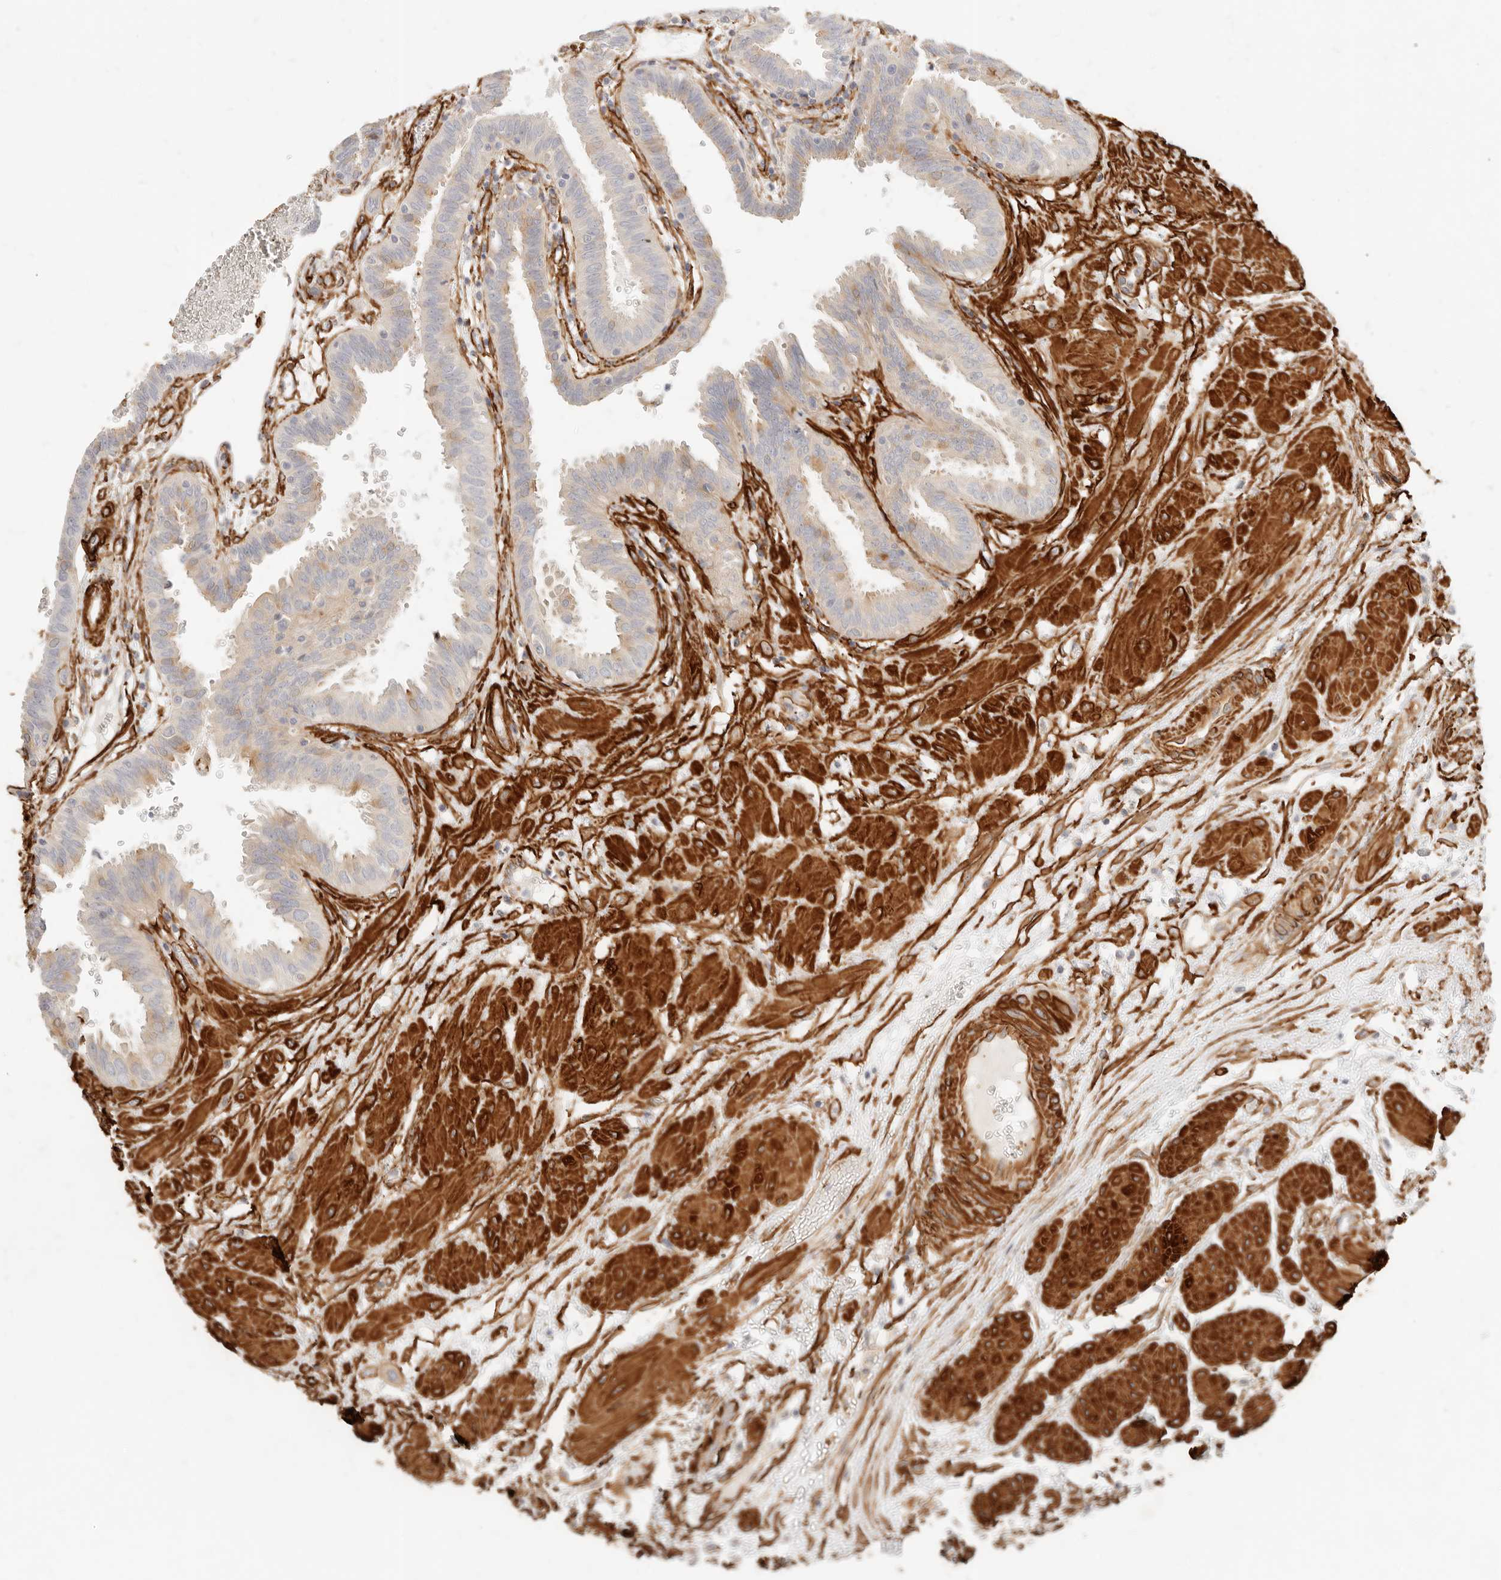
{"staining": {"intensity": "weak", "quantity": "25%-75%", "location": "cytoplasmic/membranous"}, "tissue": "fallopian tube", "cell_type": "Glandular cells", "image_type": "normal", "snomed": [{"axis": "morphology", "description": "Normal tissue, NOS"}, {"axis": "topography", "description": "Fallopian tube"}, {"axis": "topography", "description": "Placenta"}], "caption": "Glandular cells display low levels of weak cytoplasmic/membranous staining in about 25%-75% of cells in benign fallopian tube. (DAB IHC with brightfield microscopy, high magnification).", "gene": "TMTC2", "patient": {"sex": "female", "age": 32}}